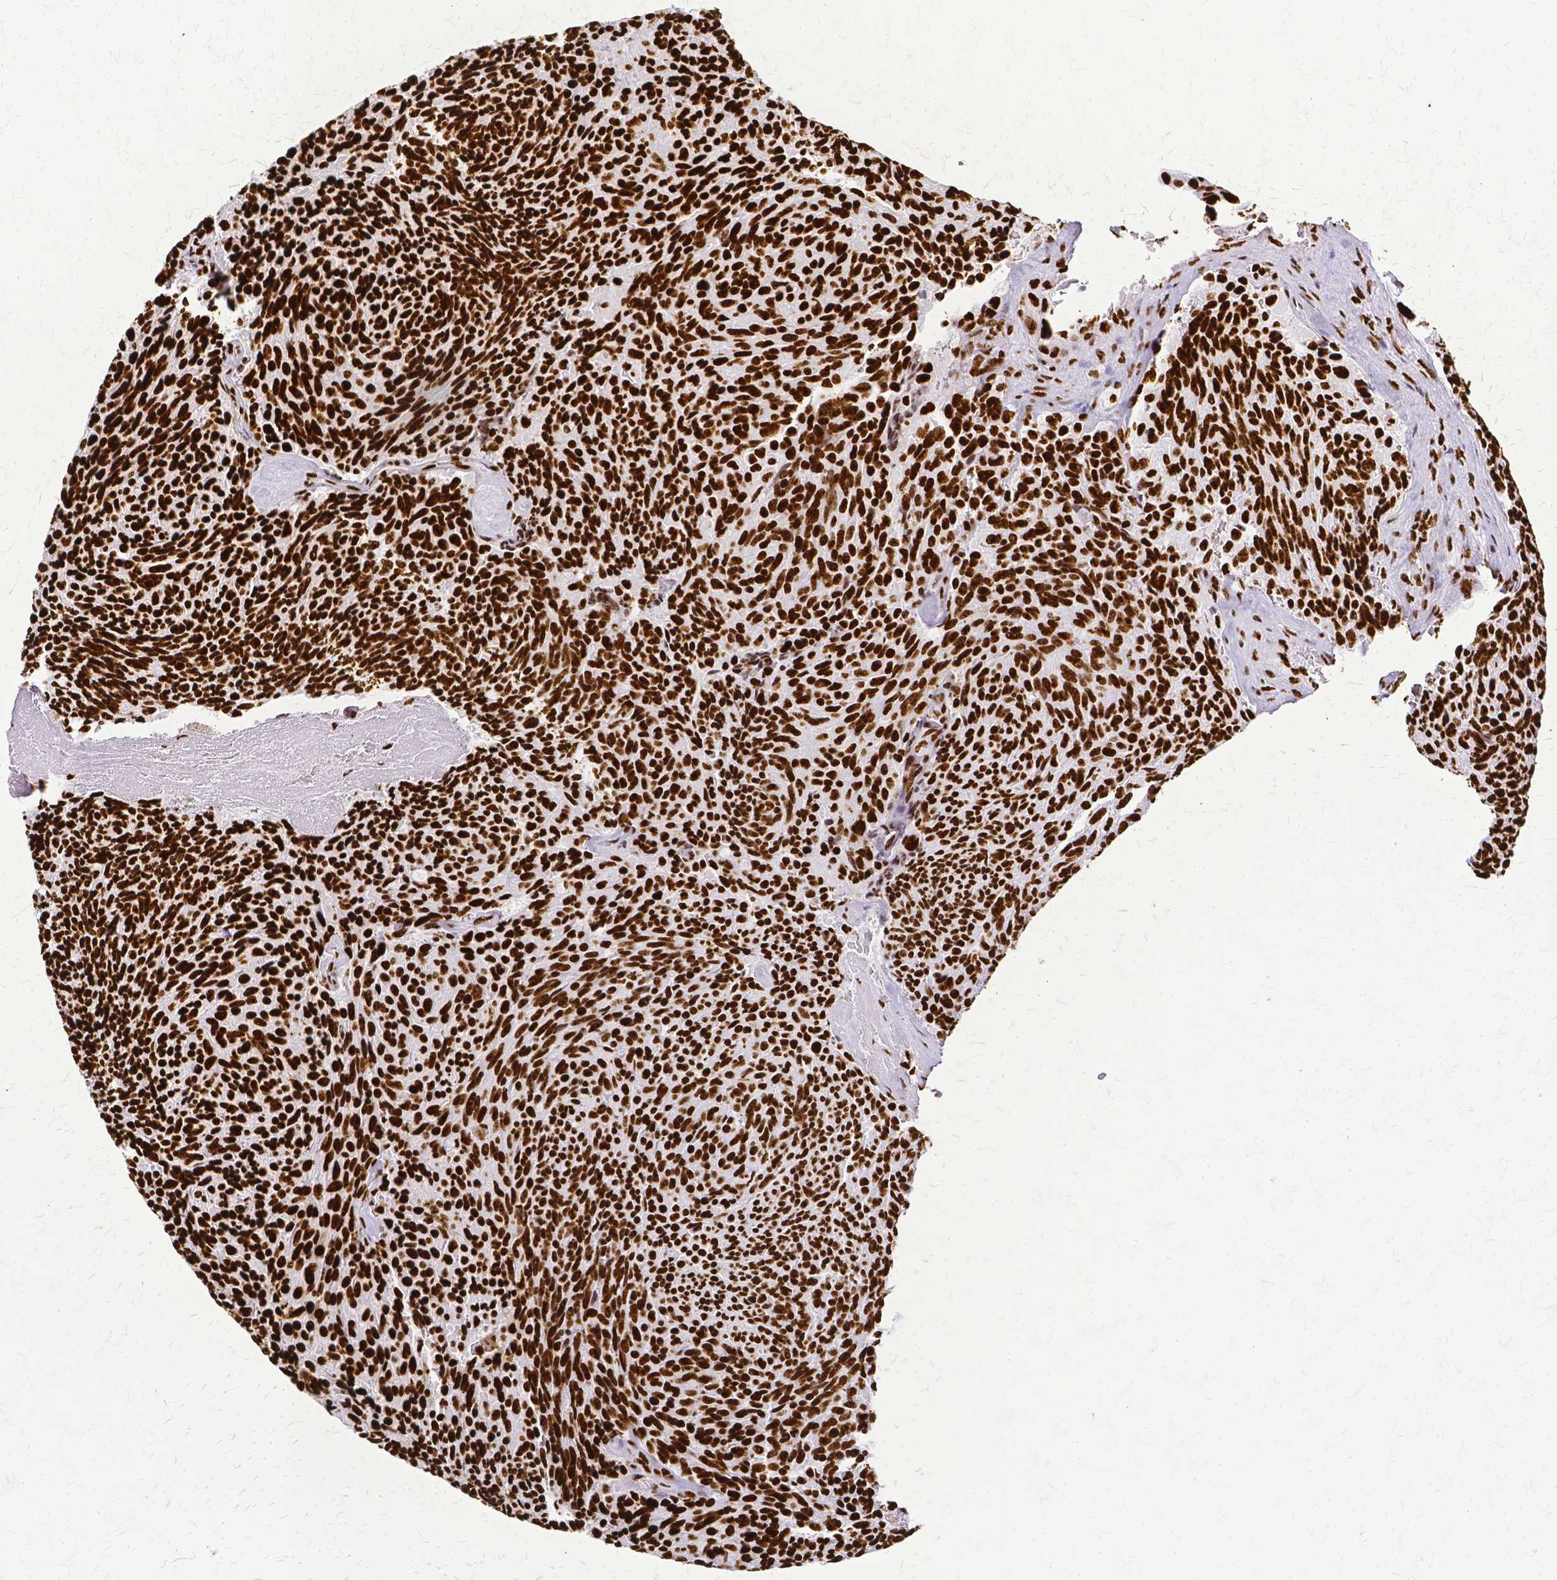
{"staining": {"intensity": "strong", "quantity": ">75%", "location": "nuclear"}, "tissue": "carcinoid", "cell_type": "Tumor cells", "image_type": "cancer", "snomed": [{"axis": "morphology", "description": "Carcinoid, malignant, NOS"}, {"axis": "topography", "description": "Pancreas"}], "caption": "An image showing strong nuclear expression in about >75% of tumor cells in carcinoid (malignant), as visualized by brown immunohistochemical staining.", "gene": "SFPQ", "patient": {"sex": "female", "age": 54}}